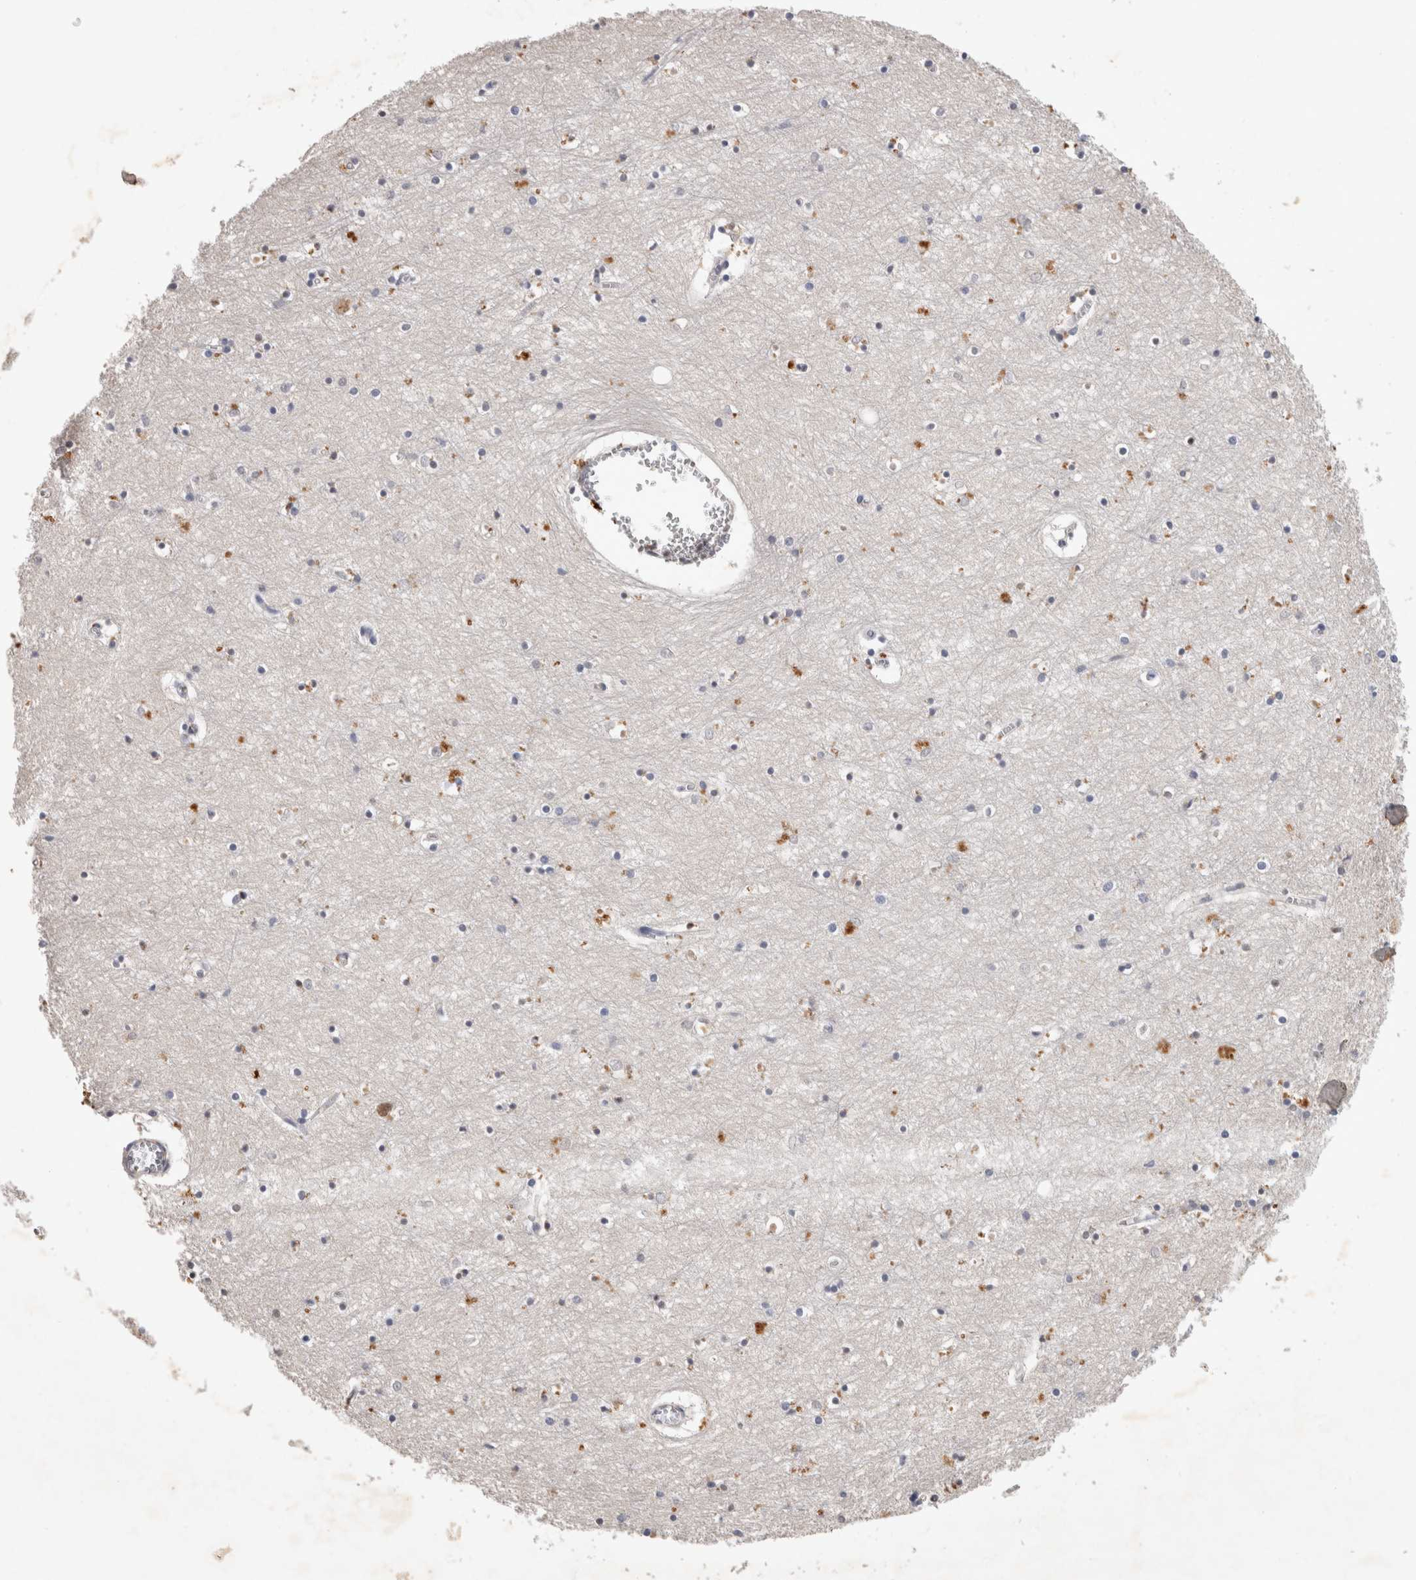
{"staining": {"intensity": "negative", "quantity": "none", "location": "none"}, "tissue": "hippocampus", "cell_type": "Glial cells", "image_type": "normal", "snomed": [{"axis": "morphology", "description": "Normal tissue, NOS"}, {"axis": "topography", "description": "Hippocampus"}], "caption": "Normal hippocampus was stained to show a protein in brown. There is no significant expression in glial cells.", "gene": "XRCC5", "patient": {"sex": "male", "age": 70}}